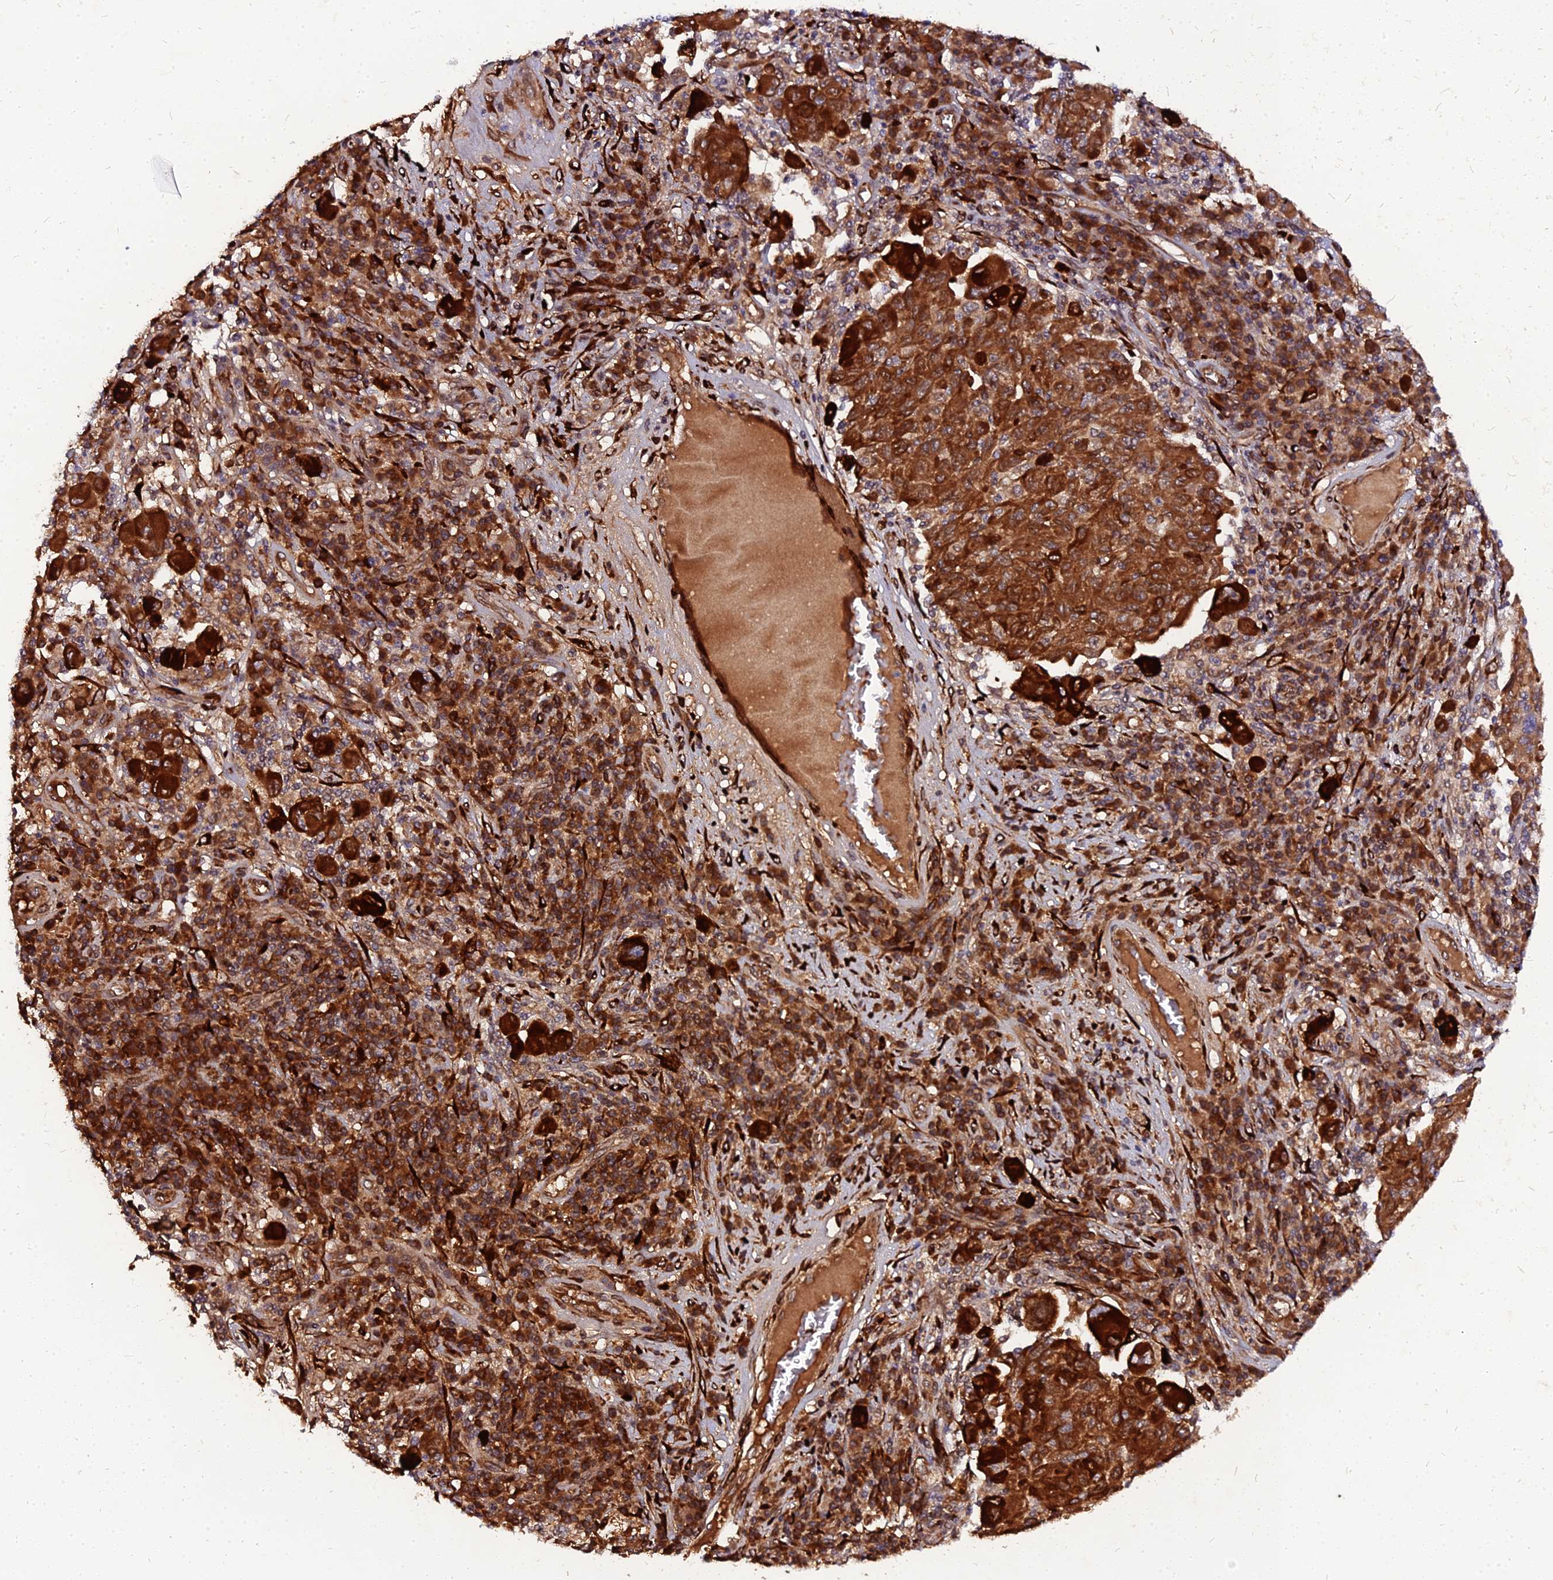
{"staining": {"intensity": "strong", "quantity": ">75%", "location": "cytoplasmic/membranous"}, "tissue": "melanoma", "cell_type": "Tumor cells", "image_type": "cancer", "snomed": [{"axis": "morphology", "description": "Malignant melanoma, NOS"}, {"axis": "topography", "description": "Skin"}], "caption": "Melanoma stained with DAB immunohistochemistry displays high levels of strong cytoplasmic/membranous staining in about >75% of tumor cells. (DAB (3,3'-diaminobenzidine) IHC with brightfield microscopy, high magnification).", "gene": "PDE4D", "patient": {"sex": "male", "age": 53}}